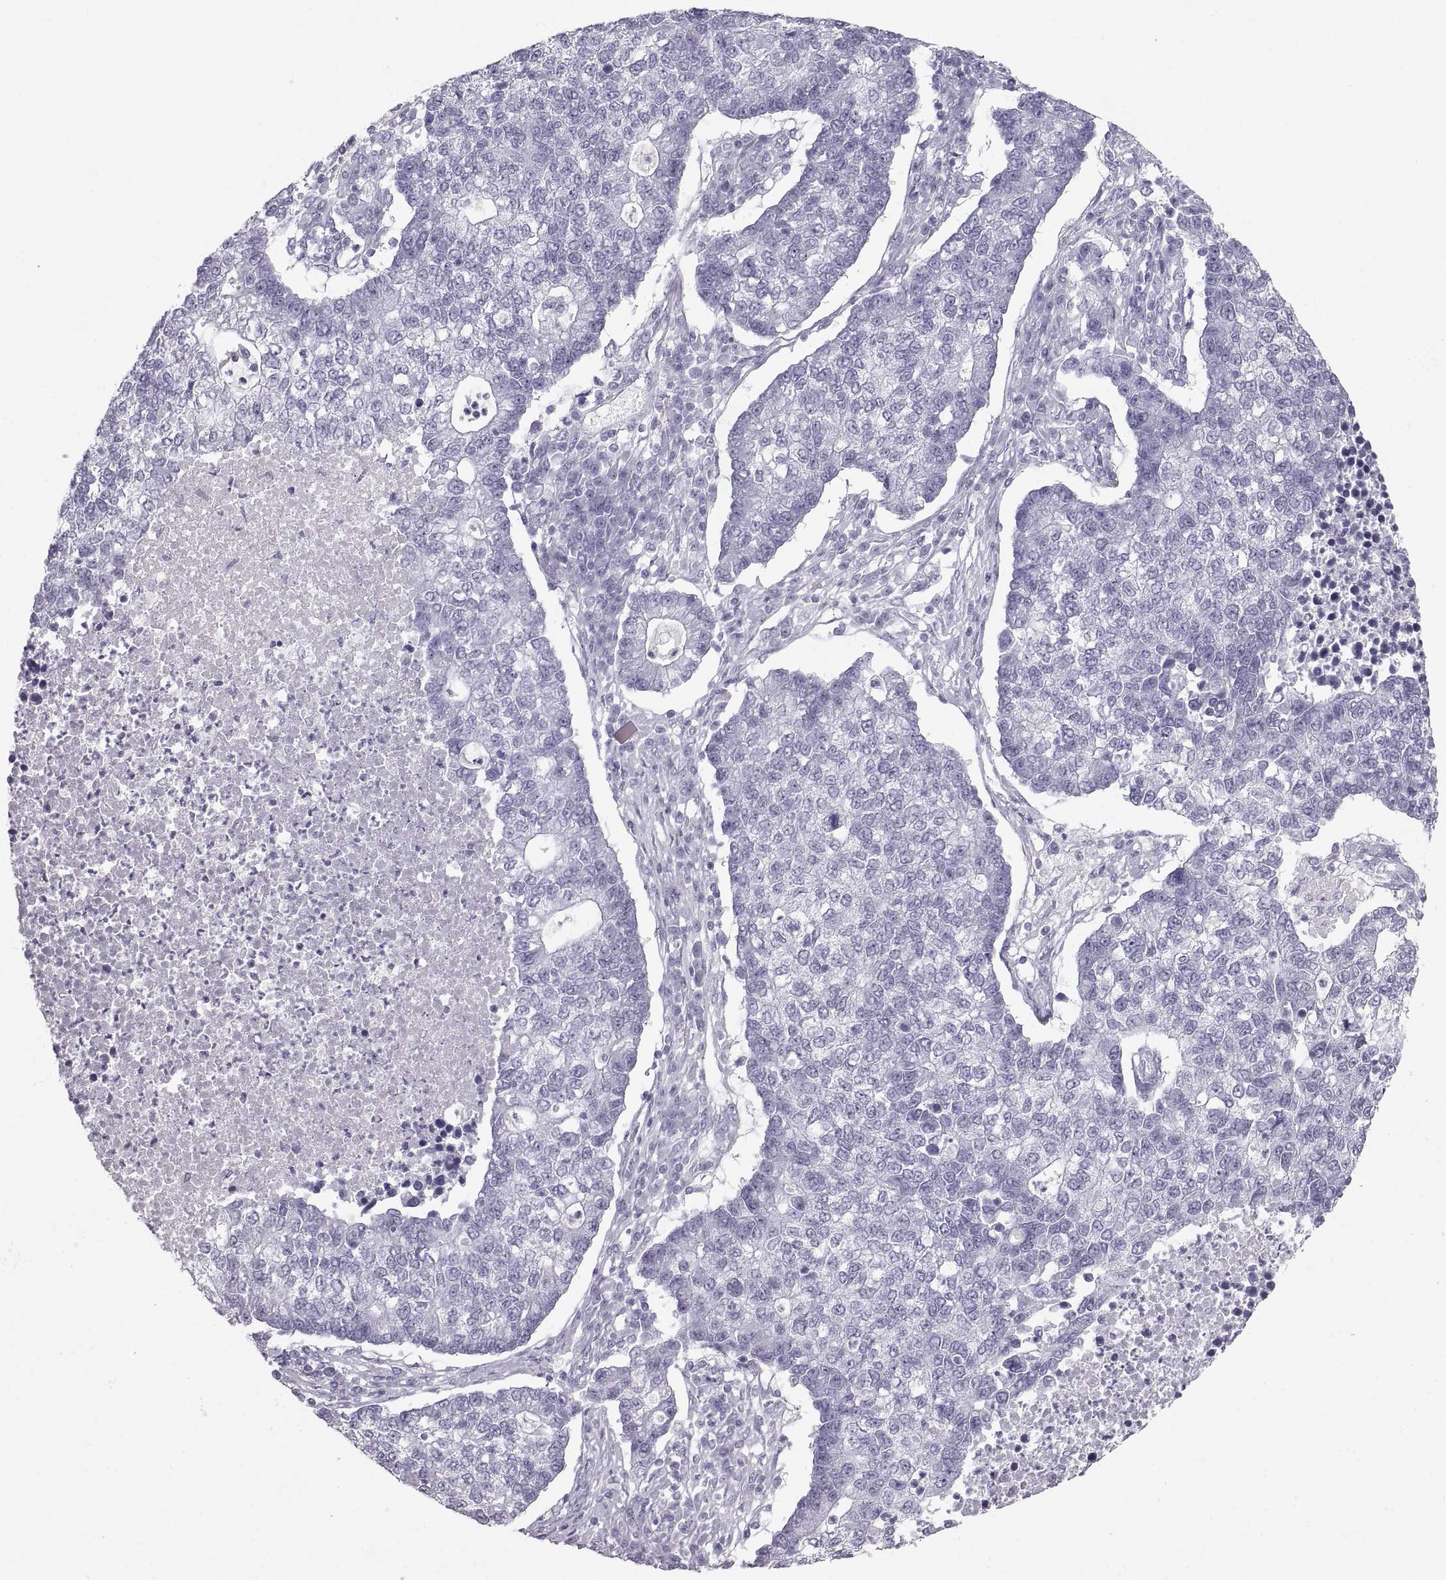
{"staining": {"intensity": "negative", "quantity": "none", "location": "none"}, "tissue": "lung cancer", "cell_type": "Tumor cells", "image_type": "cancer", "snomed": [{"axis": "morphology", "description": "Adenocarcinoma, NOS"}, {"axis": "topography", "description": "Lung"}], "caption": "The histopathology image exhibits no significant positivity in tumor cells of lung adenocarcinoma.", "gene": "CRYAA", "patient": {"sex": "male", "age": 57}}